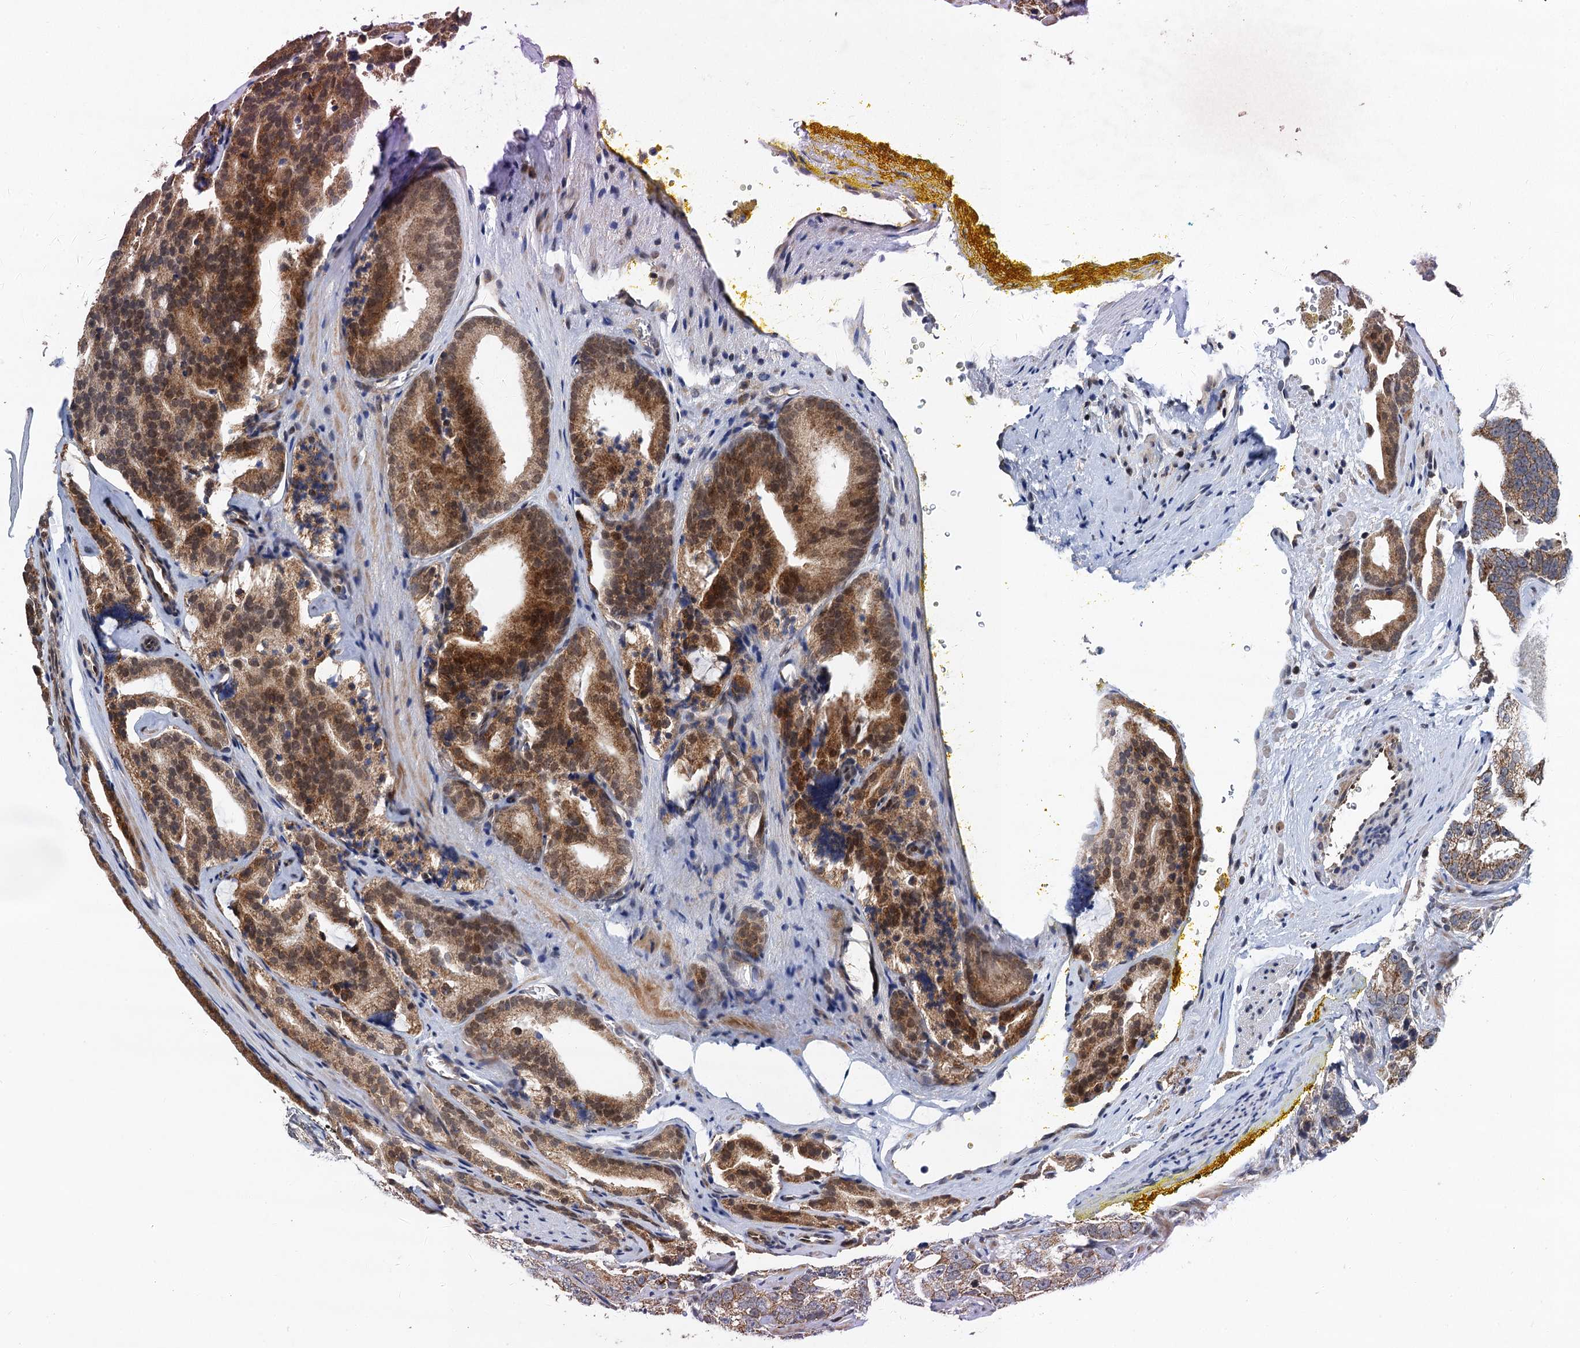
{"staining": {"intensity": "moderate", "quantity": ">75%", "location": "cytoplasmic/membranous"}, "tissue": "prostate cancer", "cell_type": "Tumor cells", "image_type": "cancer", "snomed": [{"axis": "morphology", "description": "Adenocarcinoma, High grade"}, {"axis": "topography", "description": "Prostate"}], "caption": "IHC (DAB (3,3'-diaminobenzidine)) staining of adenocarcinoma (high-grade) (prostate) shows moderate cytoplasmic/membranous protein staining in approximately >75% of tumor cells.", "gene": "CMPK2", "patient": {"sex": "male", "age": 57}}